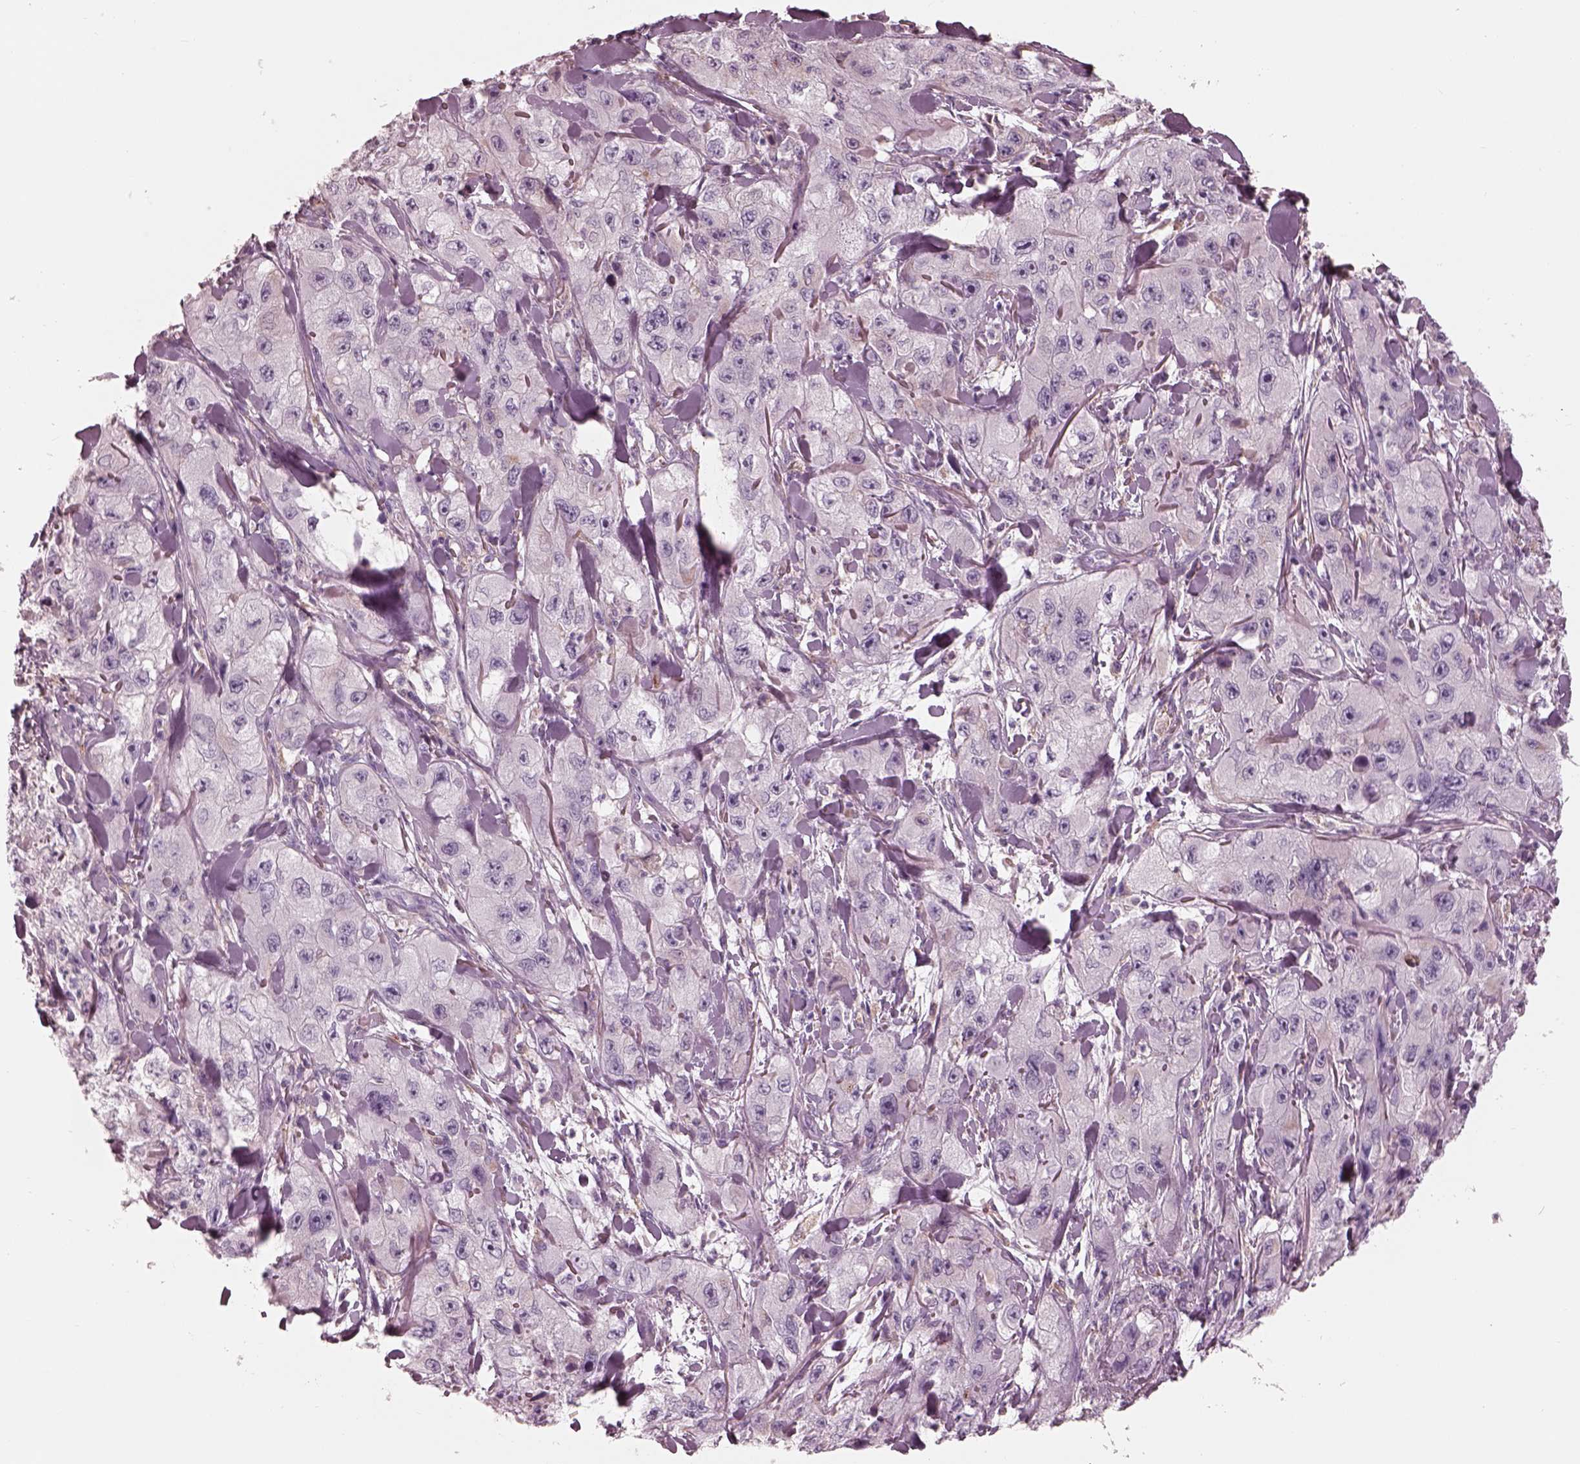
{"staining": {"intensity": "negative", "quantity": "none", "location": "none"}, "tissue": "skin cancer", "cell_type": "Tumor cells", "image_type": "cancer", "snomed": [{"axis": "morphology", "description": "Squamous cell carcinoma, NOS"}, {"axis": "topography", "description": "Skin"}, {"axis": "topography", "description": "Subcutis"}], "caption": "Immunohistochemical staining of human skin squamous cell carcinoma displays no significant positivity in tumor cells.", "gene": "CADM2", "patient": {"sex": "male", "age": 73}}